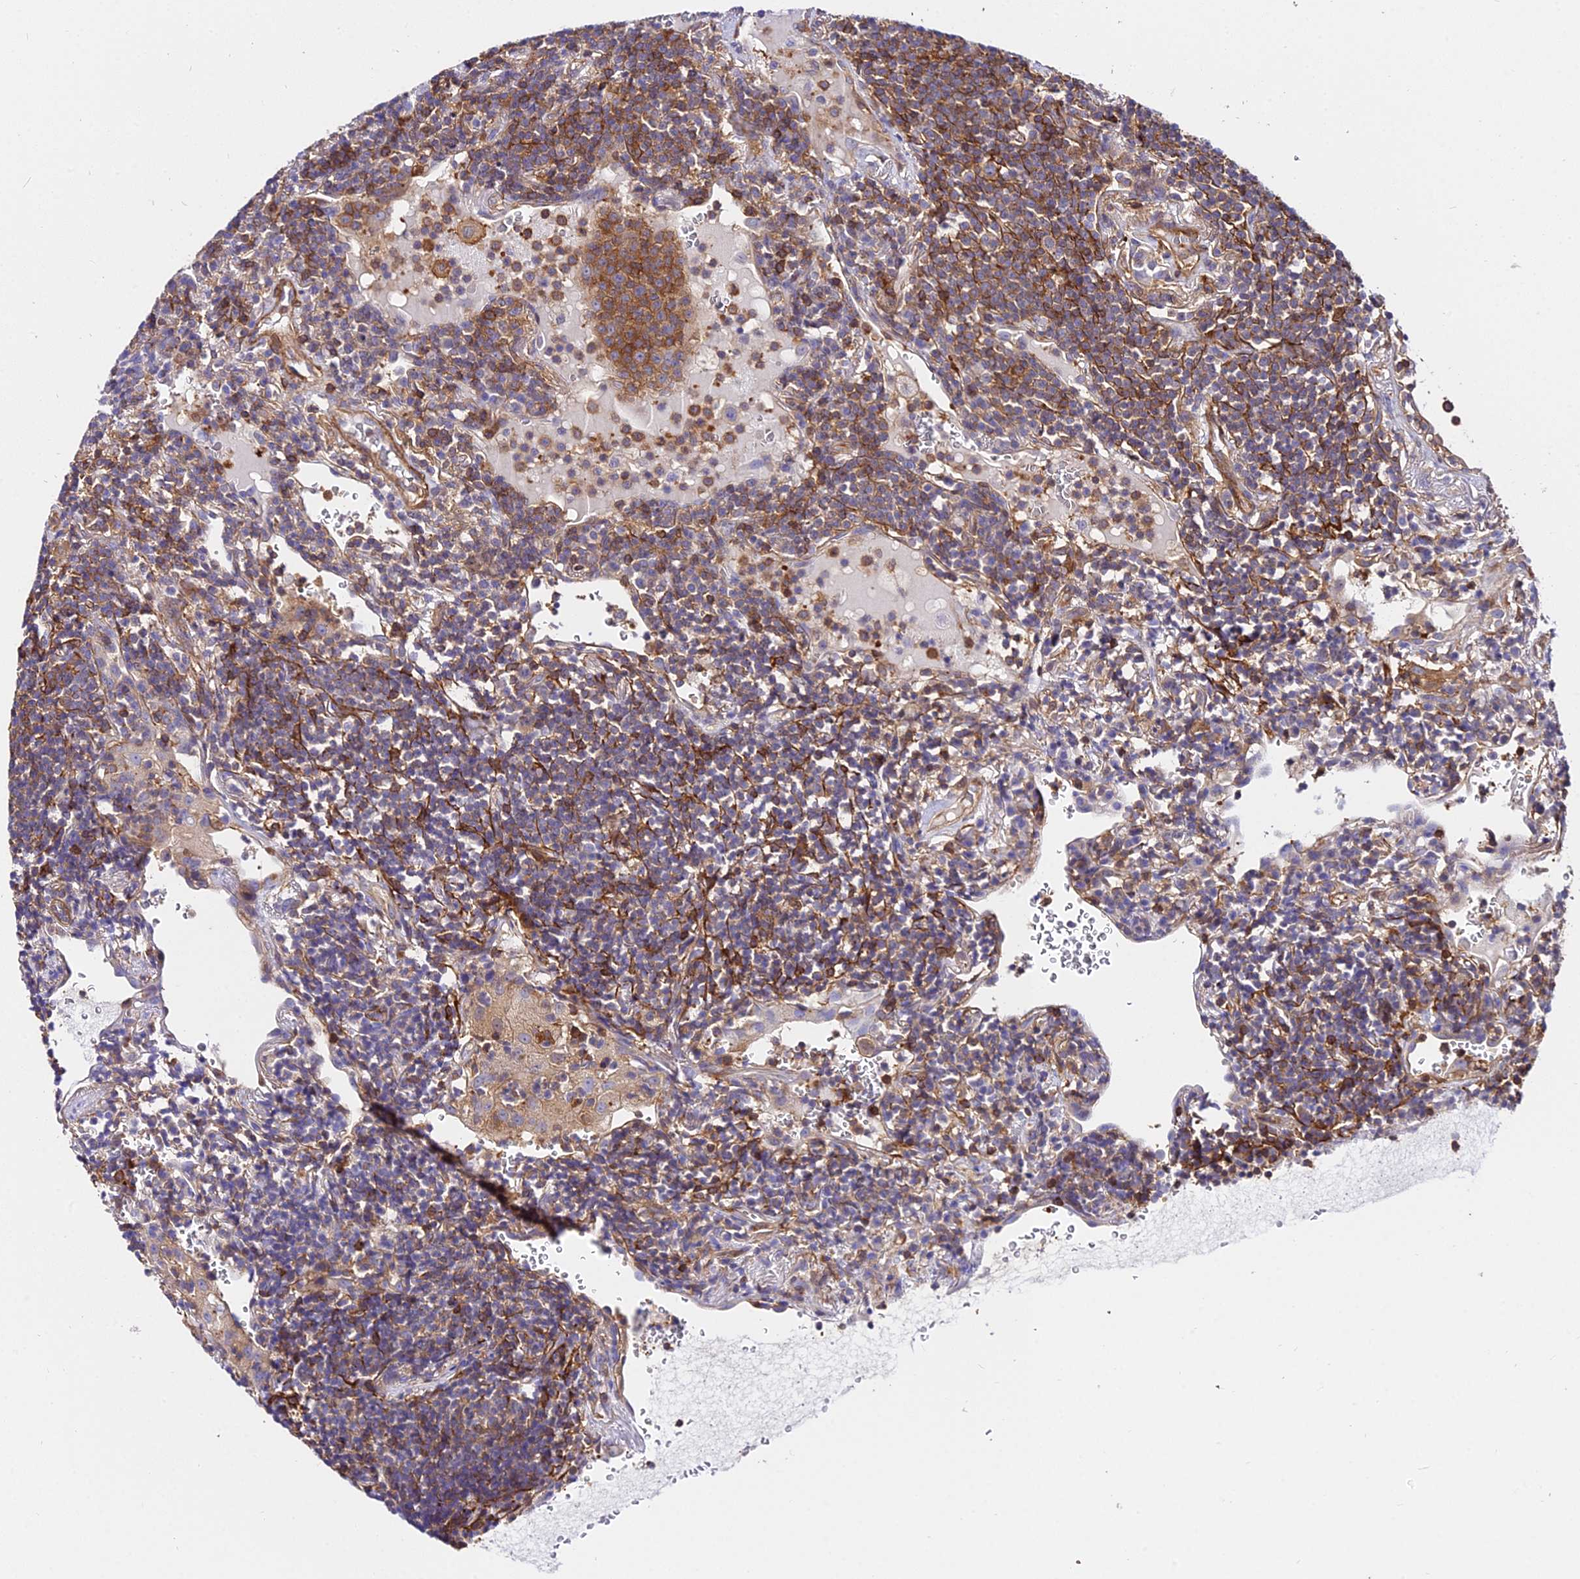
{"staining": {"intensity": "moderate", "quantity": ">75%", "location": "cytoplasmic/membranous"}, "tissue": "lymphoma", "cell_type": "Tumor cells", "image_type": "cancer", "snomed": [{"axis": "morphology", "description": "Malignant lymphoma, non-Hodgkin's type, Low grade"}, {"axis": "topography", "description": "Lung"}], "caption": "The immunohistochemical stain labels moderate cytoplasmic/membranous positivity in tumor cells of low-grade malignant lymphoma, non-Hodgkin's type tissue.", "gene": "CSRP1", "patient": {"sex": "female", "age": 71}}